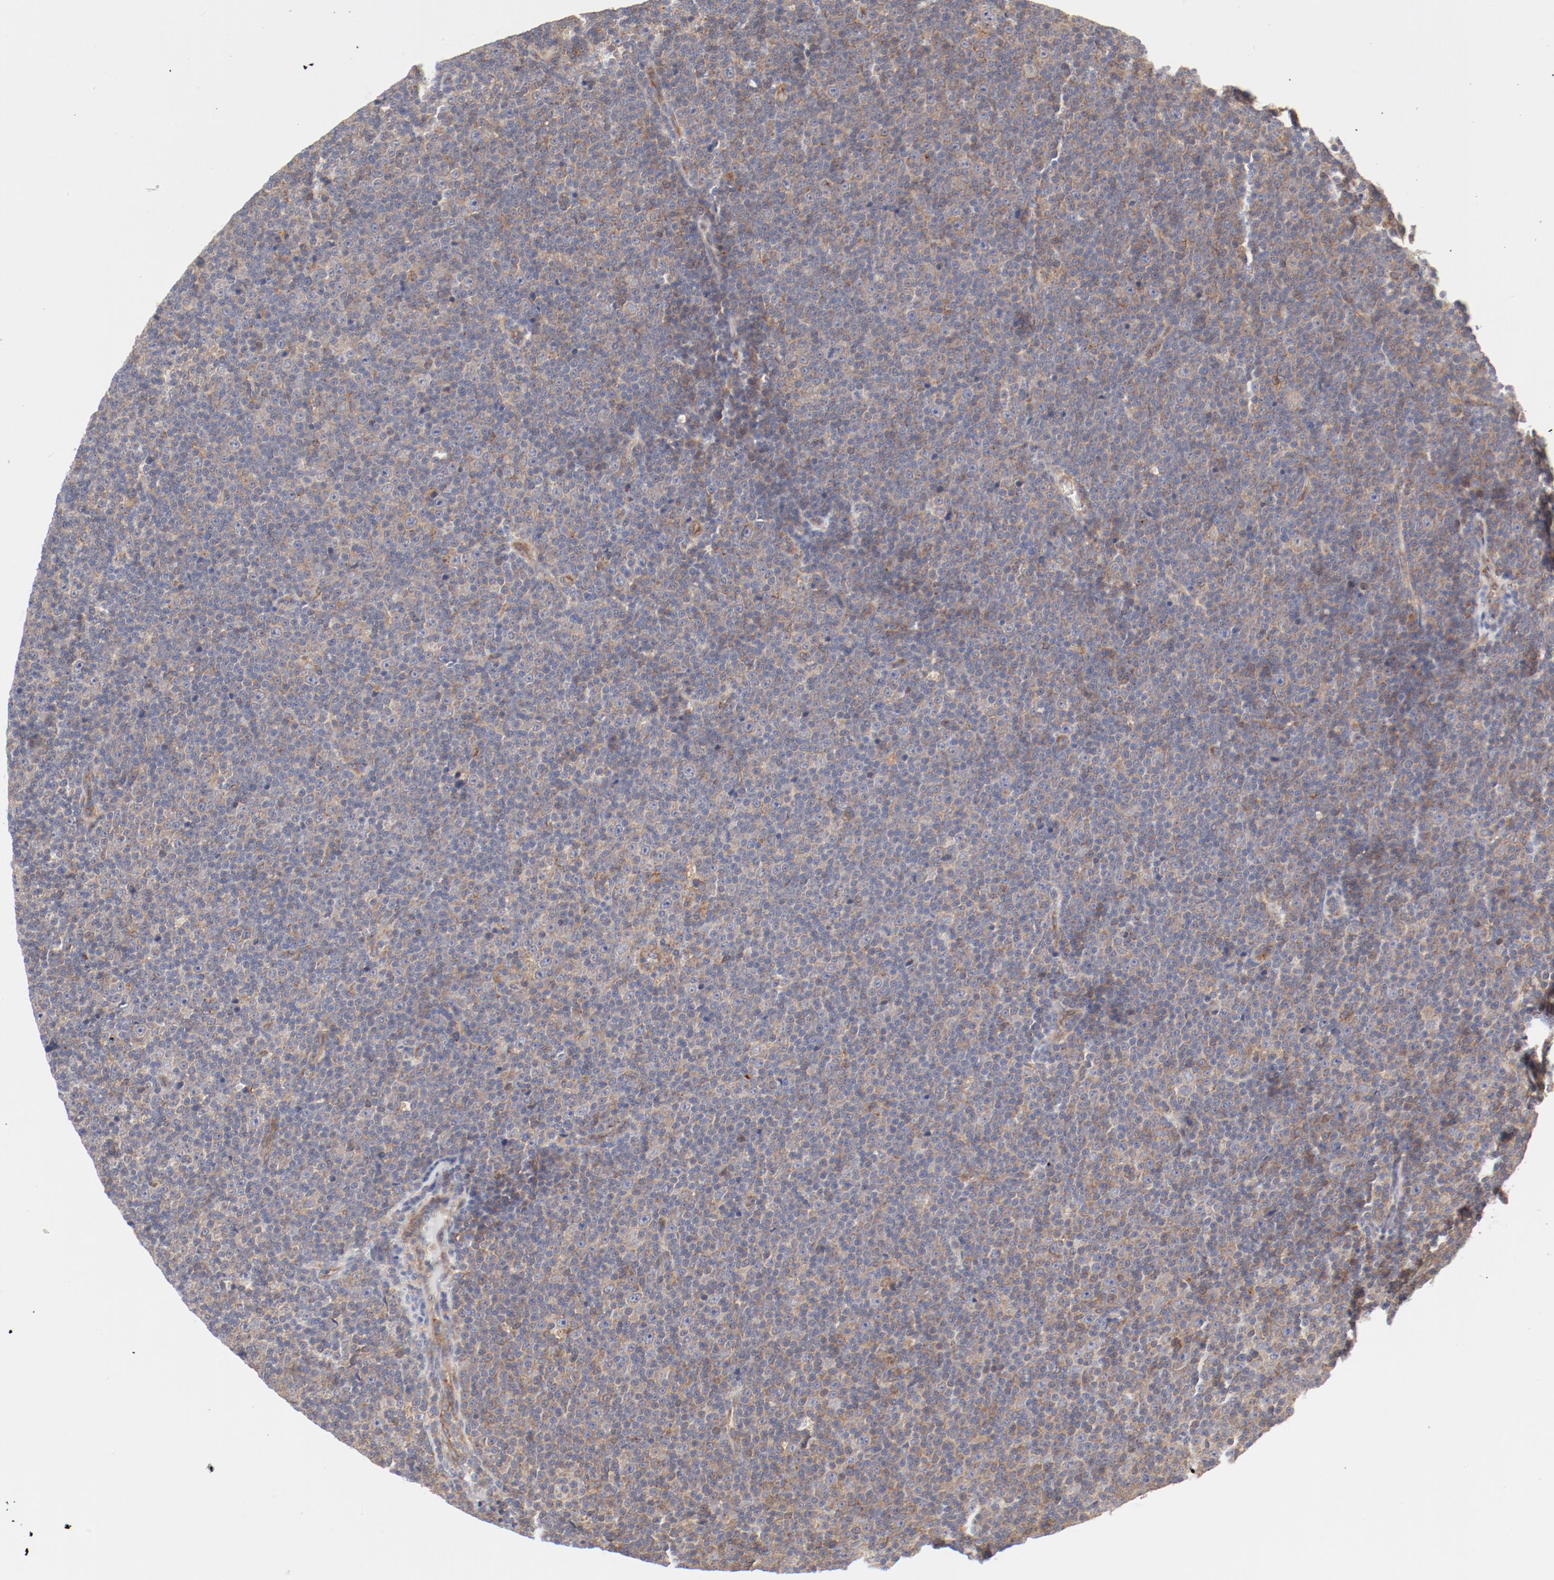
{"staining": {"intensity": "moderate", "quantity": "25%-75%", "location": "cytoplasmic/membranous"}, "tissue": "lymphoma", "cell_type": "Tumor cells", "image_type": "cancer", "snomed": [{"axis": "morphology", "description": "Malignant lymphoma, non-Hodgkin's type, Low grade"}, {"axis": "topography", "description": "Lymph node"}], "caption": "Protein expression analysis of lymphoma reveals moderate cytoplasmic/membranous expression in approximately 25%-75% of tumor cells.", "gene": "AP2A1", "patient": {"sex": "female", "age": 67}}